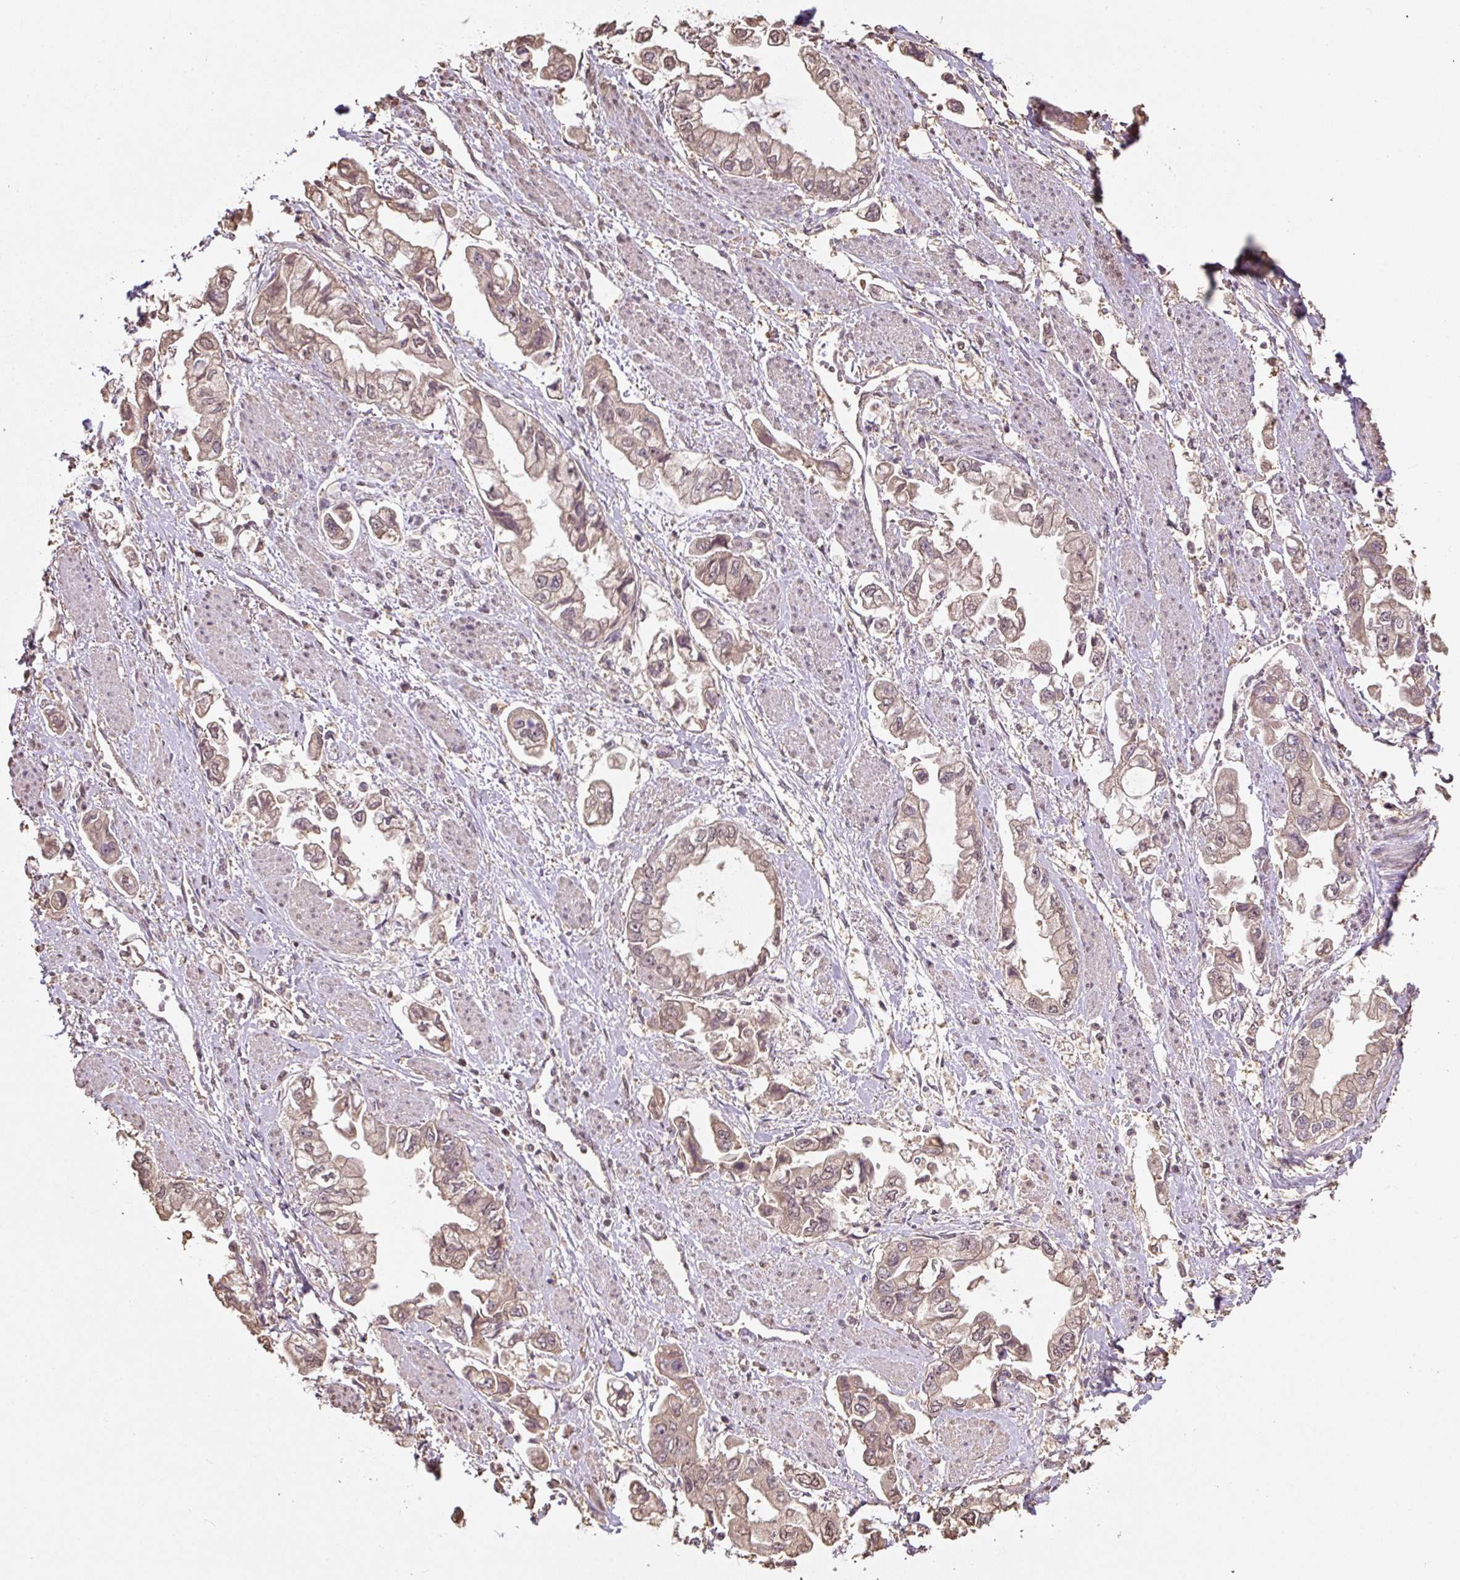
{"staining": {"intensity": "weak", "quantity": ">75%", "location": "cytoplasmic/membranous,nuclear"}, "tissue": "stomach cancer", "cell_type": "Tumor cells", "image_type": "cancer", "snomed": [{"axis": "morphology", "description": "Adenocarcinoma, NOS"}, {"axis": "topography", "description": "Stomach"}], "caption": "Stomach cancer (adenocarcinoma) stained with a brown dye reveals weak cytoplasmic/membranous and nuclear positive positivity in approximately >75% of tumor cells.", "gene": "TMEM170B", "patient": {"sex": "male", "age": 62}}